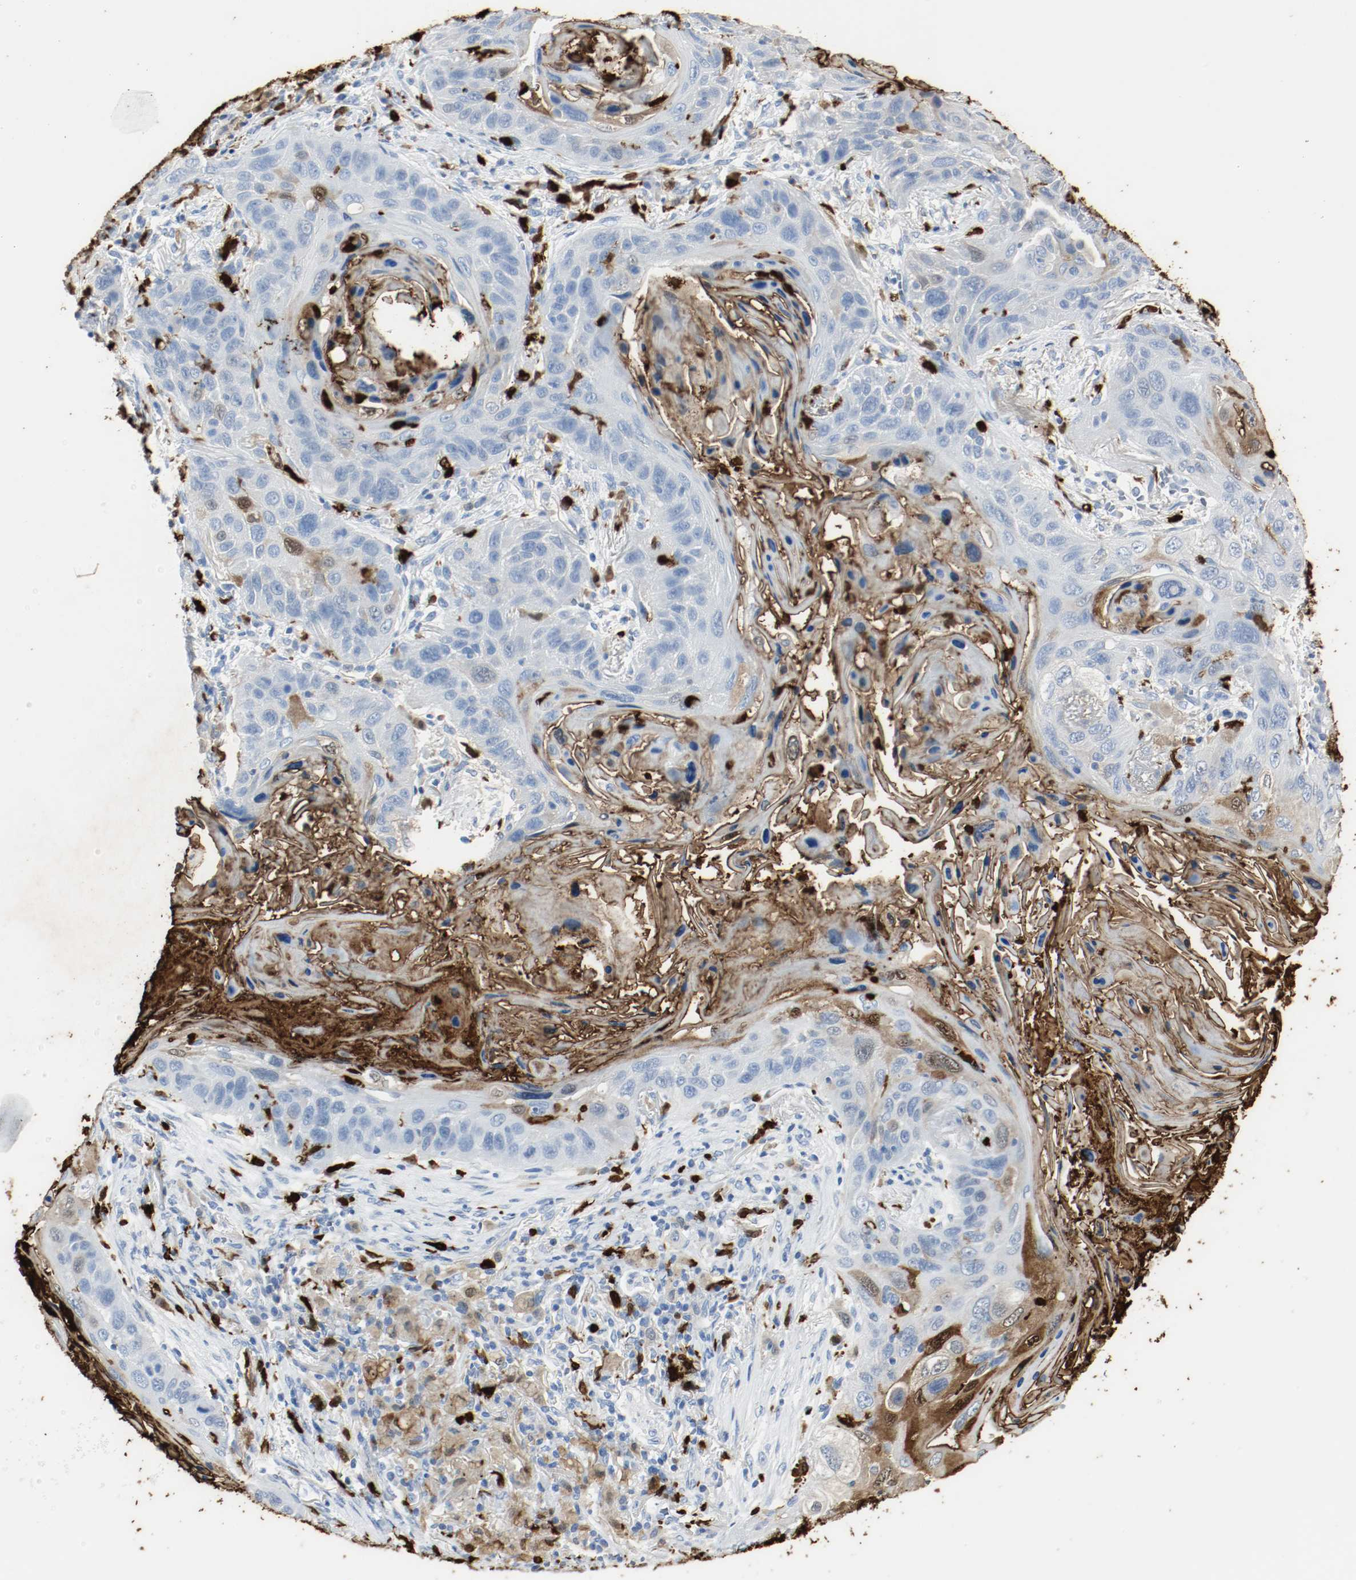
{"staining": {"intensity": "moderate", "quantity": "25%-75%", "location": "cytoplasmic/membranous"}, "tissue": "lung cancer", "cell_type": "Tumor cells", "image_type": "cancer", "snomed": [{"axis": "morphology", "description": "Squamous cell carcinoma, NOS"}, {"axis": "topography", "description": "Lung"}], "caption": "An image of squamous cell carcinoma (lung) stained for a protein displays moderate cytoplasmic/membranous brown staining in tumor cells.", "gene": "S100A9", "patient": {"sex": "female", "age": 67}}